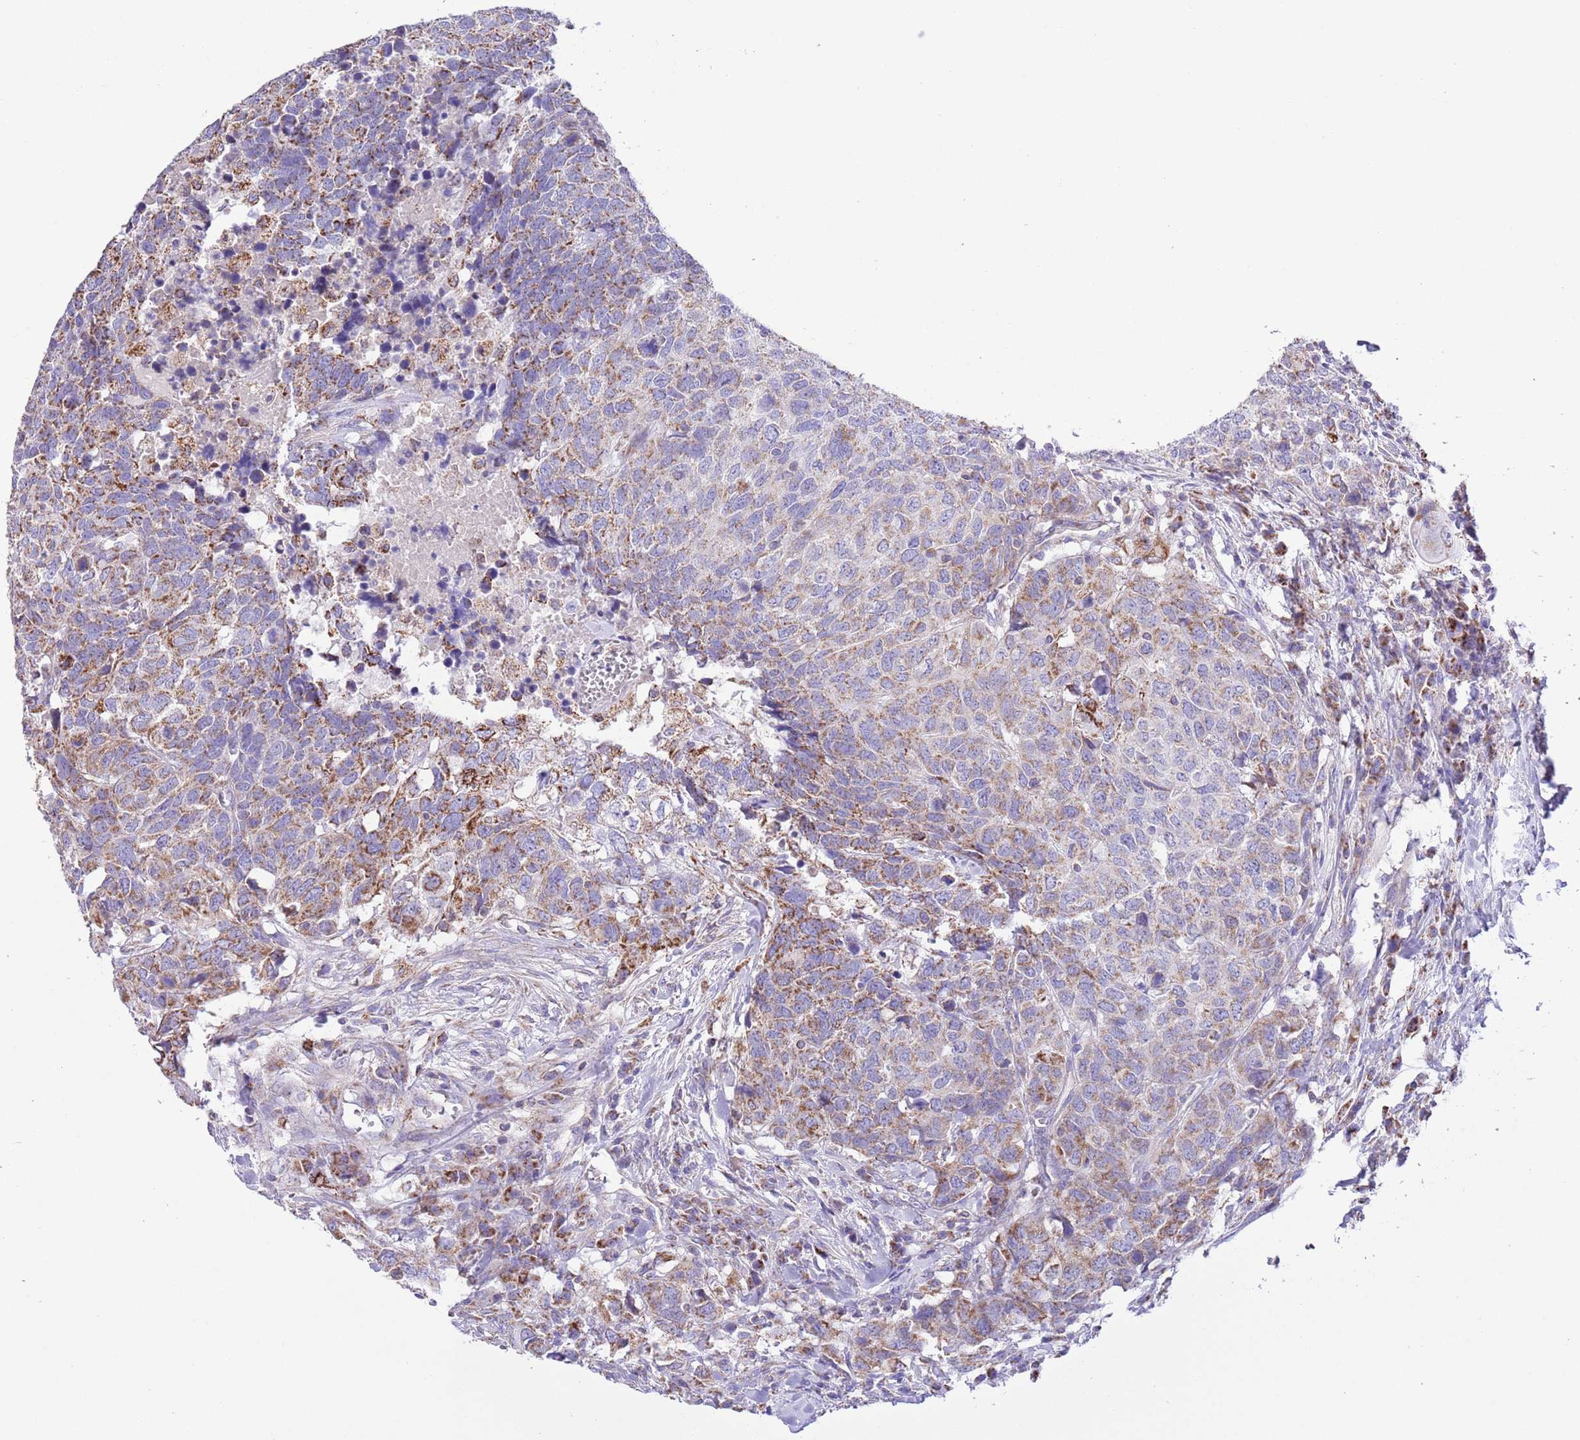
{"staining": {"intensity": "moderate", "quantity": "25%-75%", "location": "cytoplasmic/membranous"}, "tissue": "head and neck cancer", "cell_type": "Tumor cells", "image_type": "cancer", "snomed": [{"axis": "morphology", "description": "Normal tissue, NOS"}, {"axis": "morphology", "description": "Squamous cell carcinoma, NOS"}, {"axis": "topography", "description": "Skeletal muscle"}, {"axis": "topography", "description": "Vascular tissue"}, {"axis": "topography", "description": "Peripheral nerve tissue"}, {"axis": "topography", "description": "Head-Neck"}], "caption": "This image displays immunohistochemistry (IHC) staining of head and neck squamous cell carcinoma, with medium moderate cytoplasmic/membranous staining in approximately 25%-75% of tumor cells.", "gene": "SS18L2", "patient": {"sex": "male", "age": 66}}